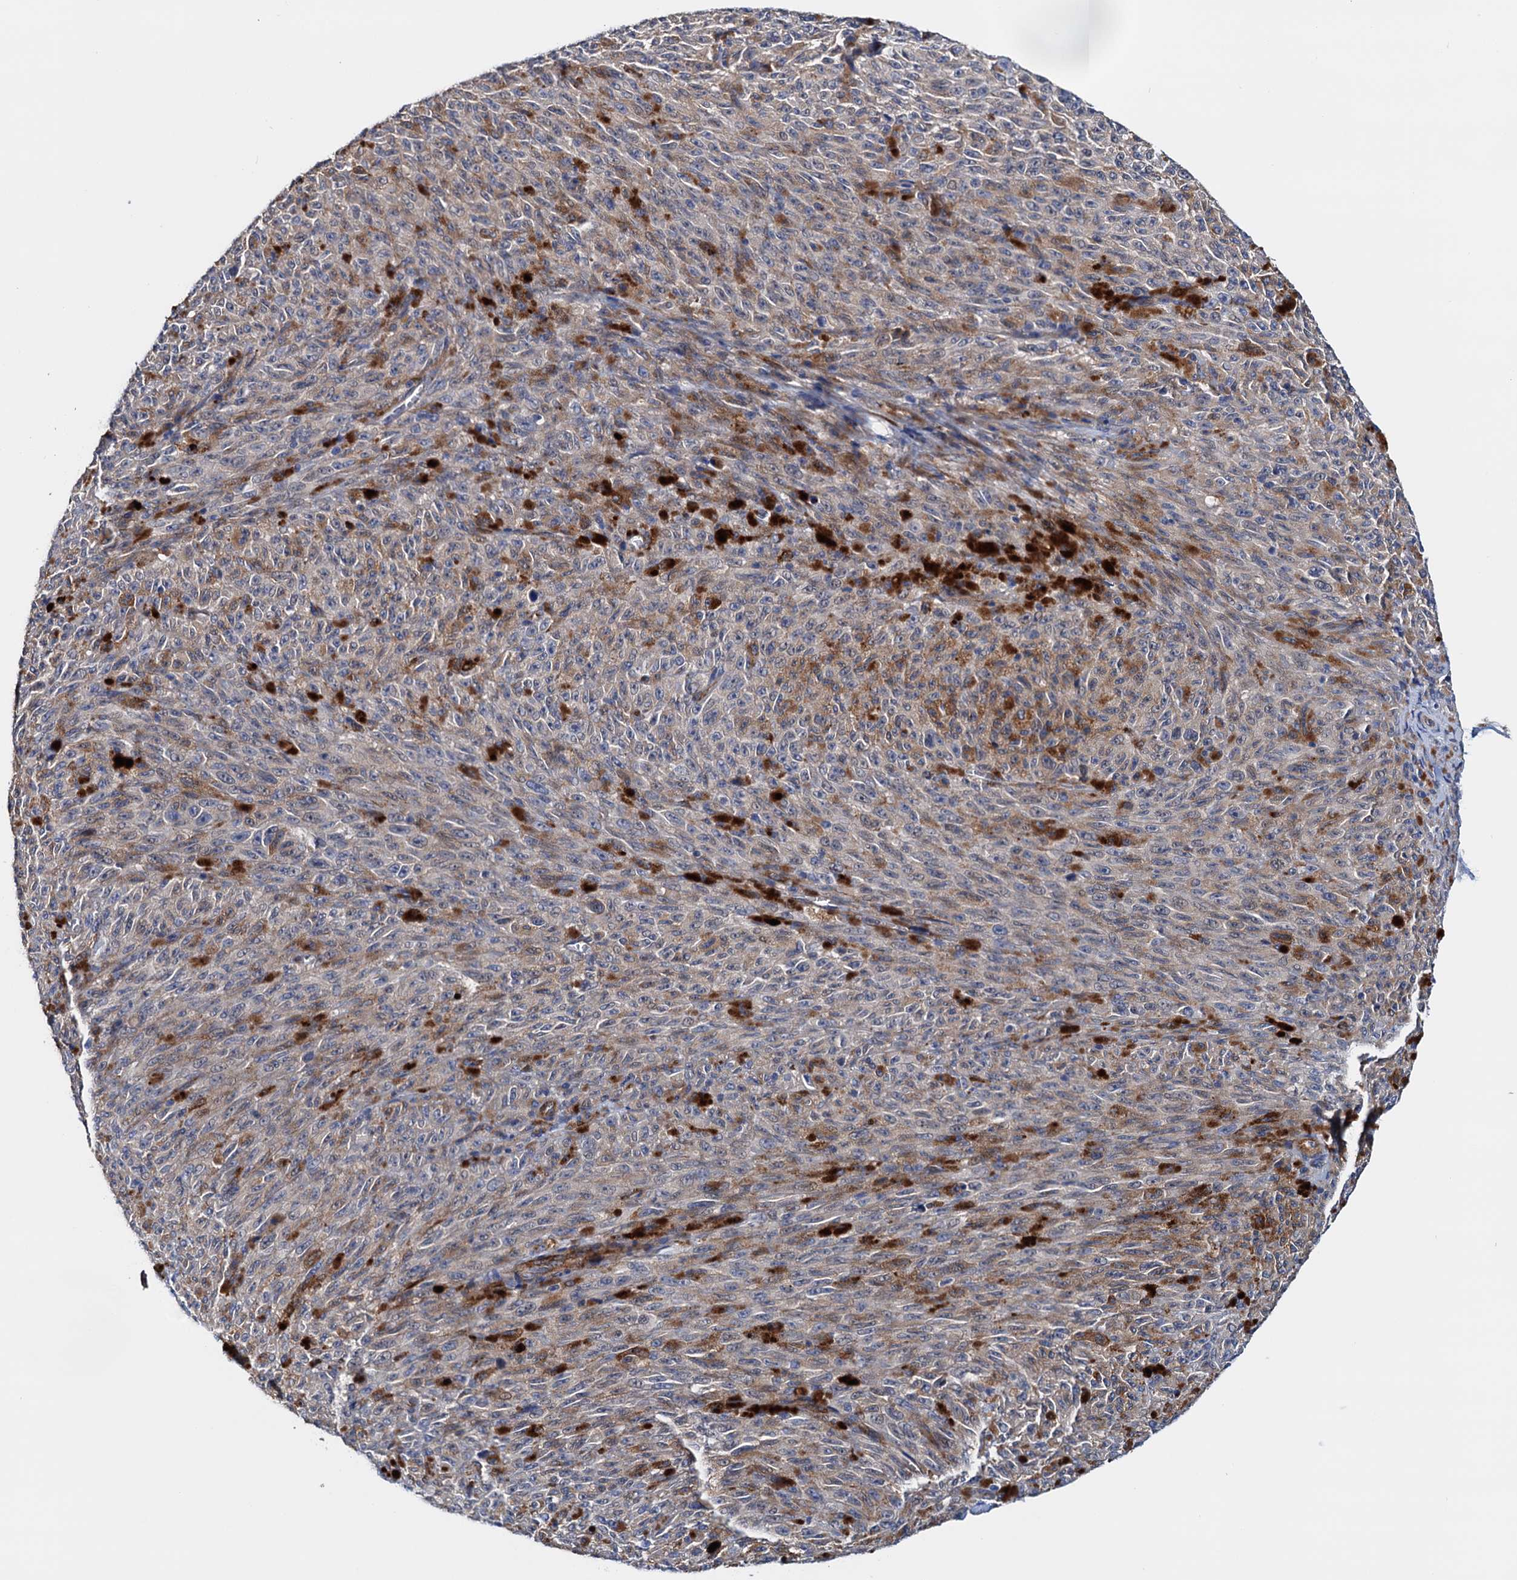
{"staining": {"intensity": "weak", "quantity": "25%-75%", "location": "cytoplasmic/membranous"}, "tissue": "melanoma", "cell_type": "Tumor cells", "image_type": "cancer", "snomed": [{"axis": "morphology", "description": "Malignant melanoma, NOS"}, {"axis": "topography", "description": "Skin"}], "caption": "Melanoma stained with immunohistochemistry (IHC) demonstrates weak cytoplasmic/membranous staining in approximately 25%-75% of tumor cells. Nuclei are stained in blue.", "gene": "RASSF9", "patient": {"sex": "female", "age": 82}}